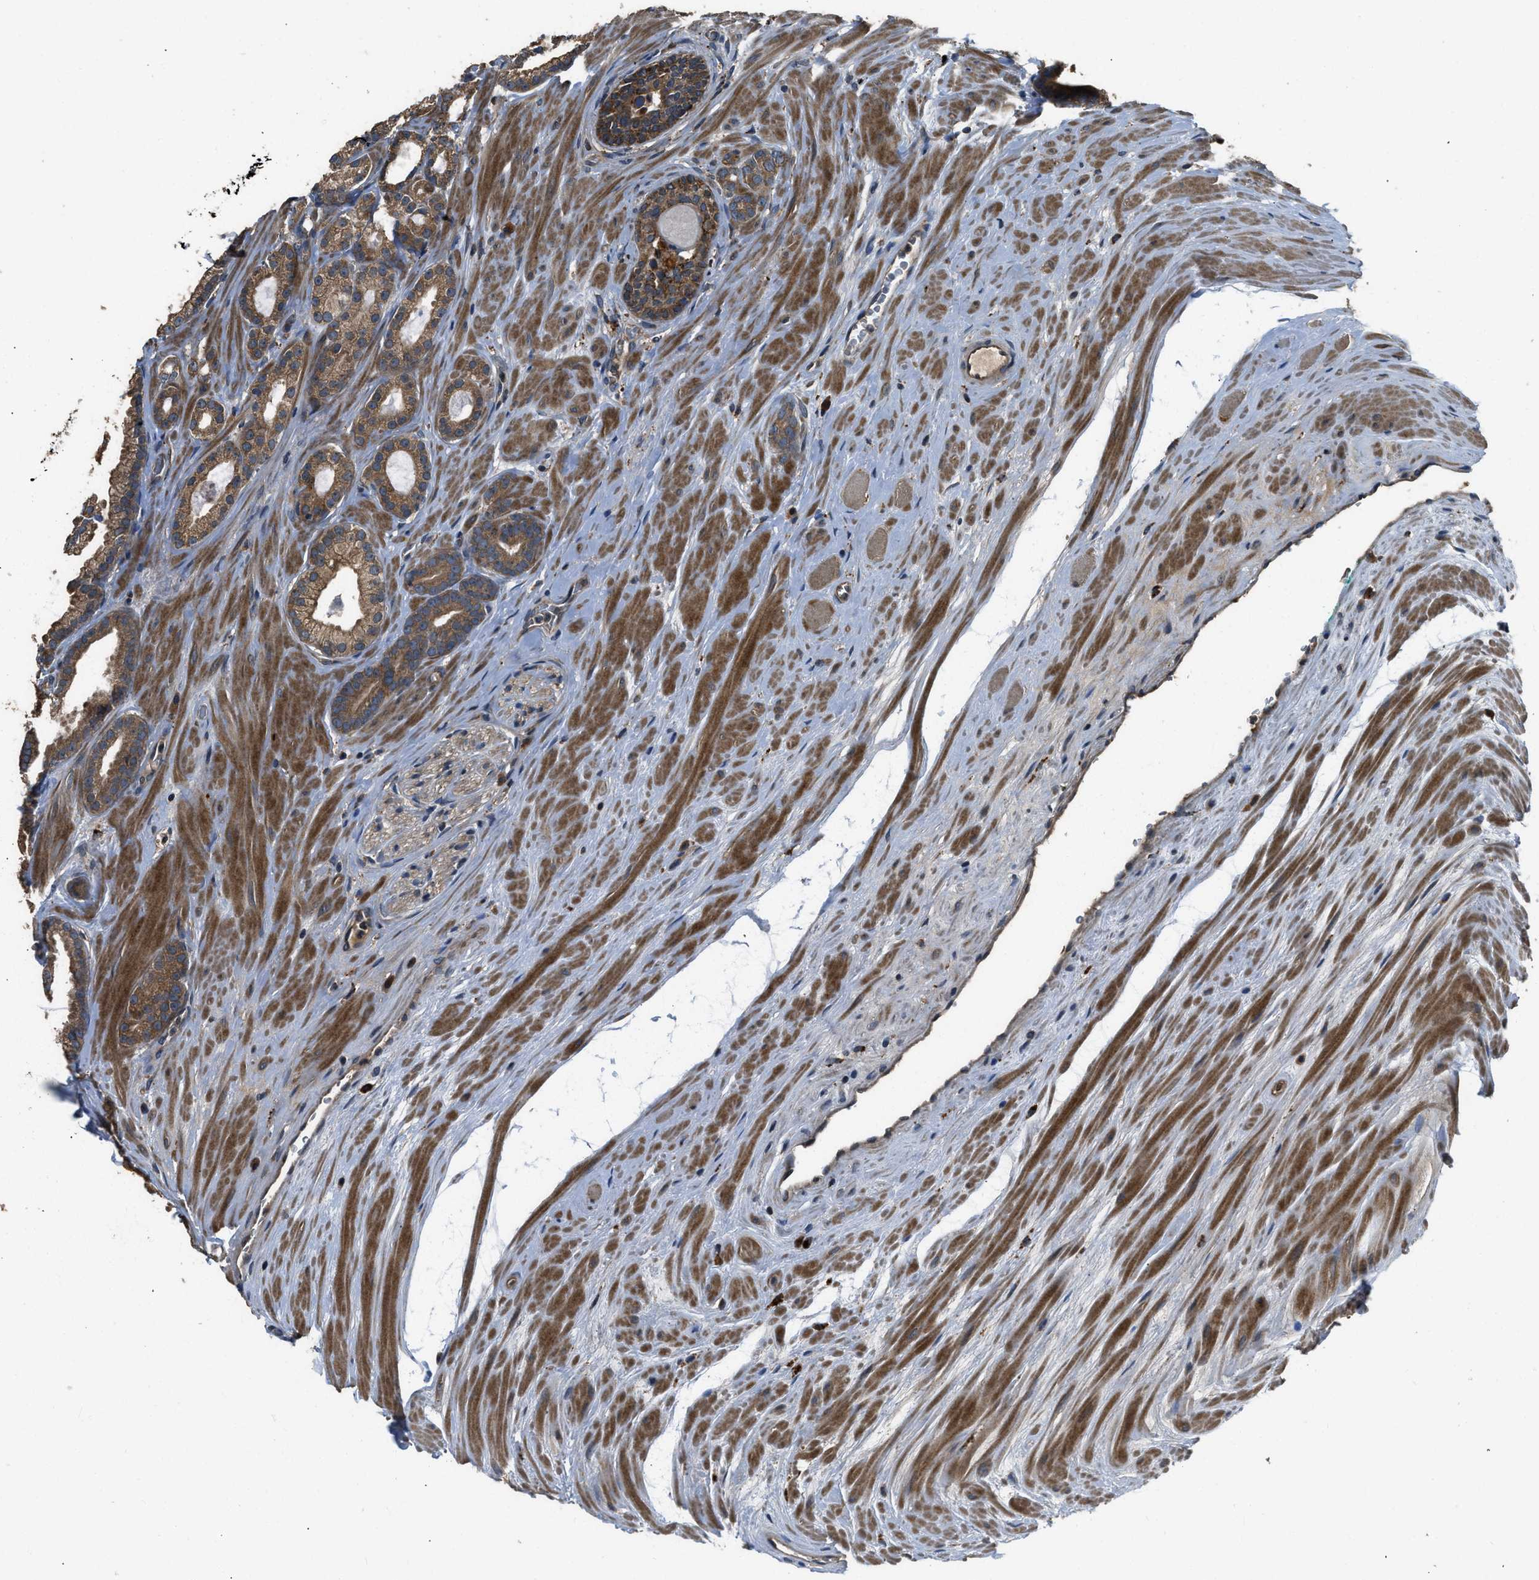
{"staining": {"intensity": "moderate", "quantity": ">75%", "location": "cytoplasmic/membranous"}, "tissue": "prostate cancer", "cell_type": "Tumor cells", "image_type": "cancer", "snomed": [{"axis": "morphology", "description": "Adenocarcinoma, High grade"}, {"axis": "topography", "description": "Prostate"}], "caption": "Adenocarcinoma (high-grade) (prostate) was stained to show a protein in brown. There is medium levels of moderate cytoplasmic/membranous positivity in approximately >75% of tumor cells.", "gene": "GGH", "patient": {"sex": "male", "age": 60}}